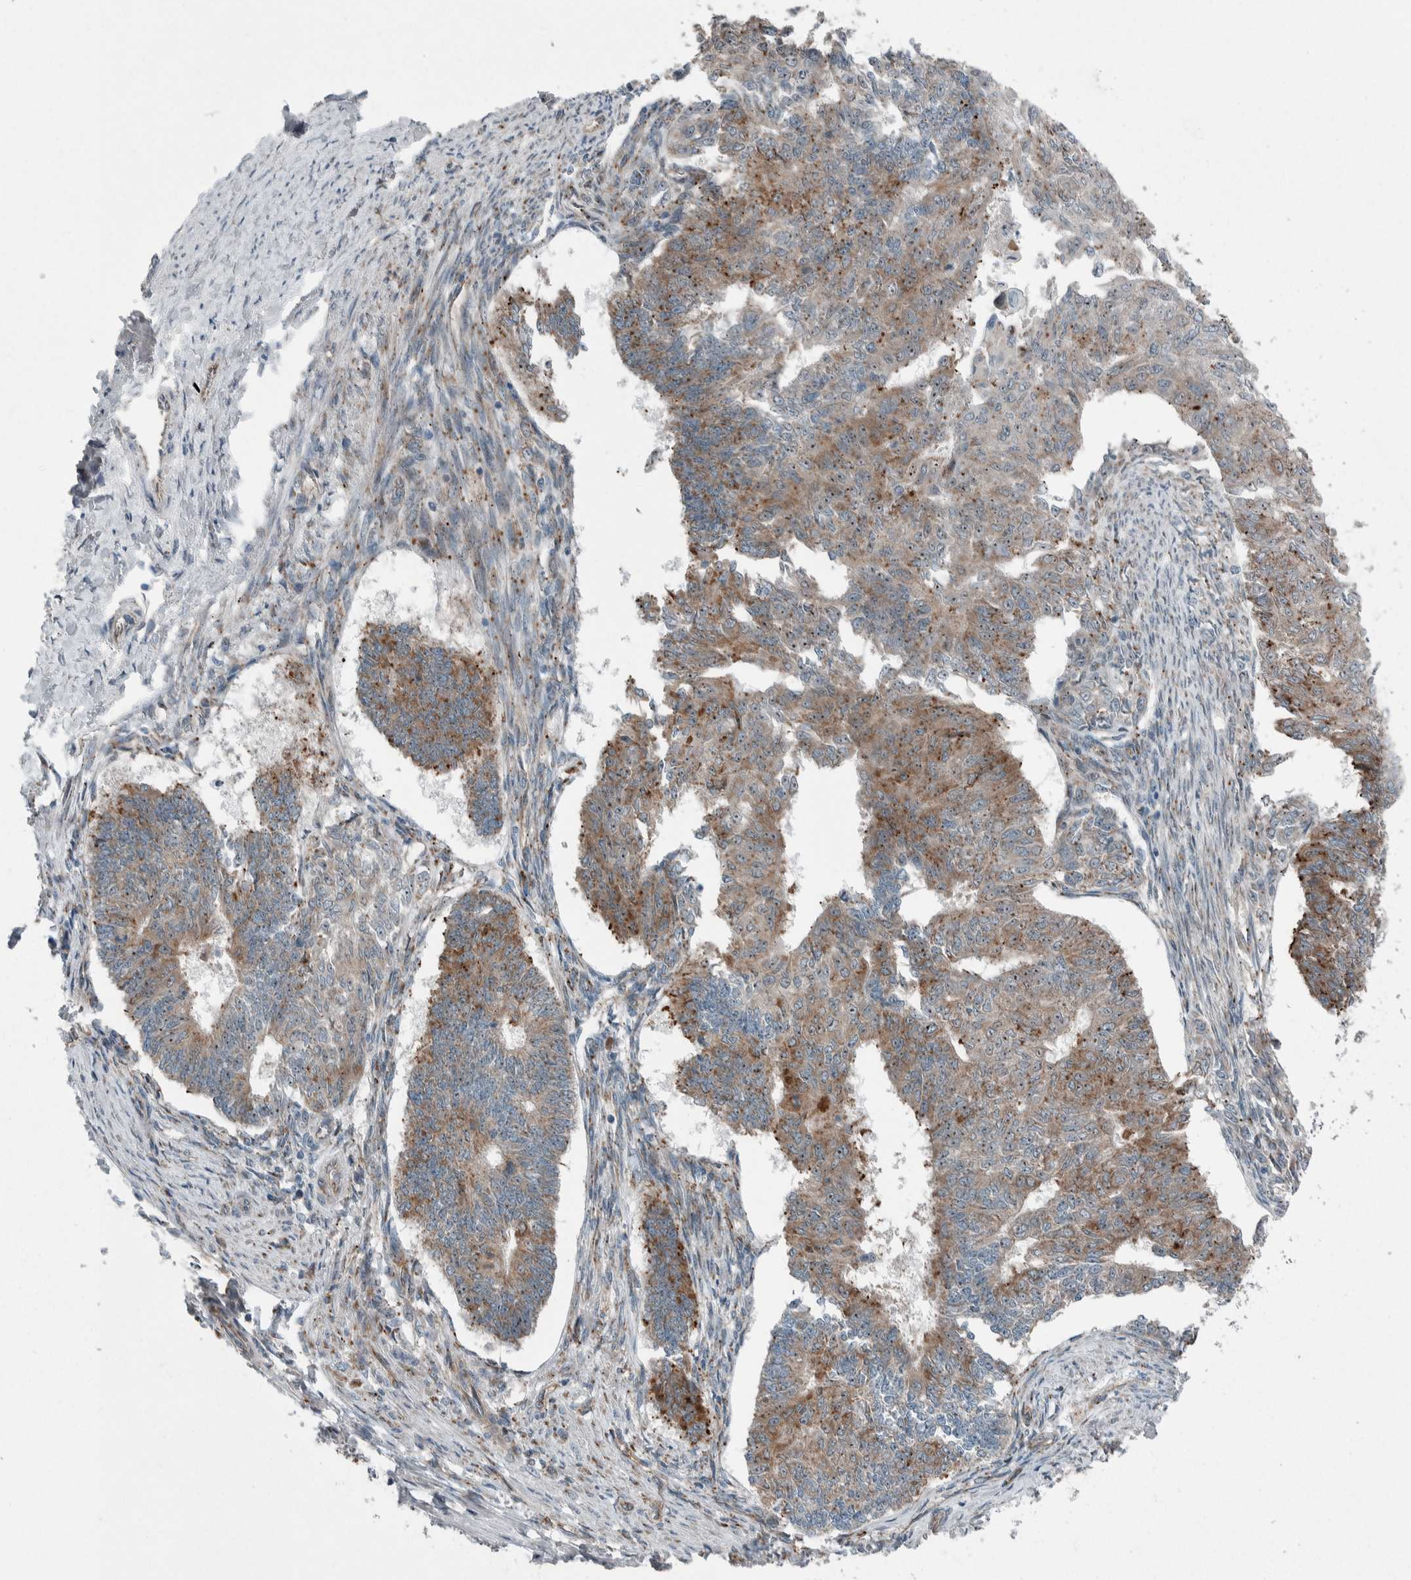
{"staining": {"intensity": "moderate", "quantity": "25%-75%", "location": "cytoplasmic/membranous,nuclear"}, "tissue": "endometrial cancer", "cell_type": "Tumor cells", "image_type": "cancer", "snomed": [{"axis": "morphology", "description": "Adenocarcinoma, NOS"}, {"axis": "topography", "description": "Endometrium"}], "caption": "Protein expression analysis of human endometrial cancer reveals moderate cytoplasmic/membranous and nuclear positivity in approximately 25%-75% of tumor cells.", "gene": "USP25", "patient": {"sex": "female", "age": 32}}